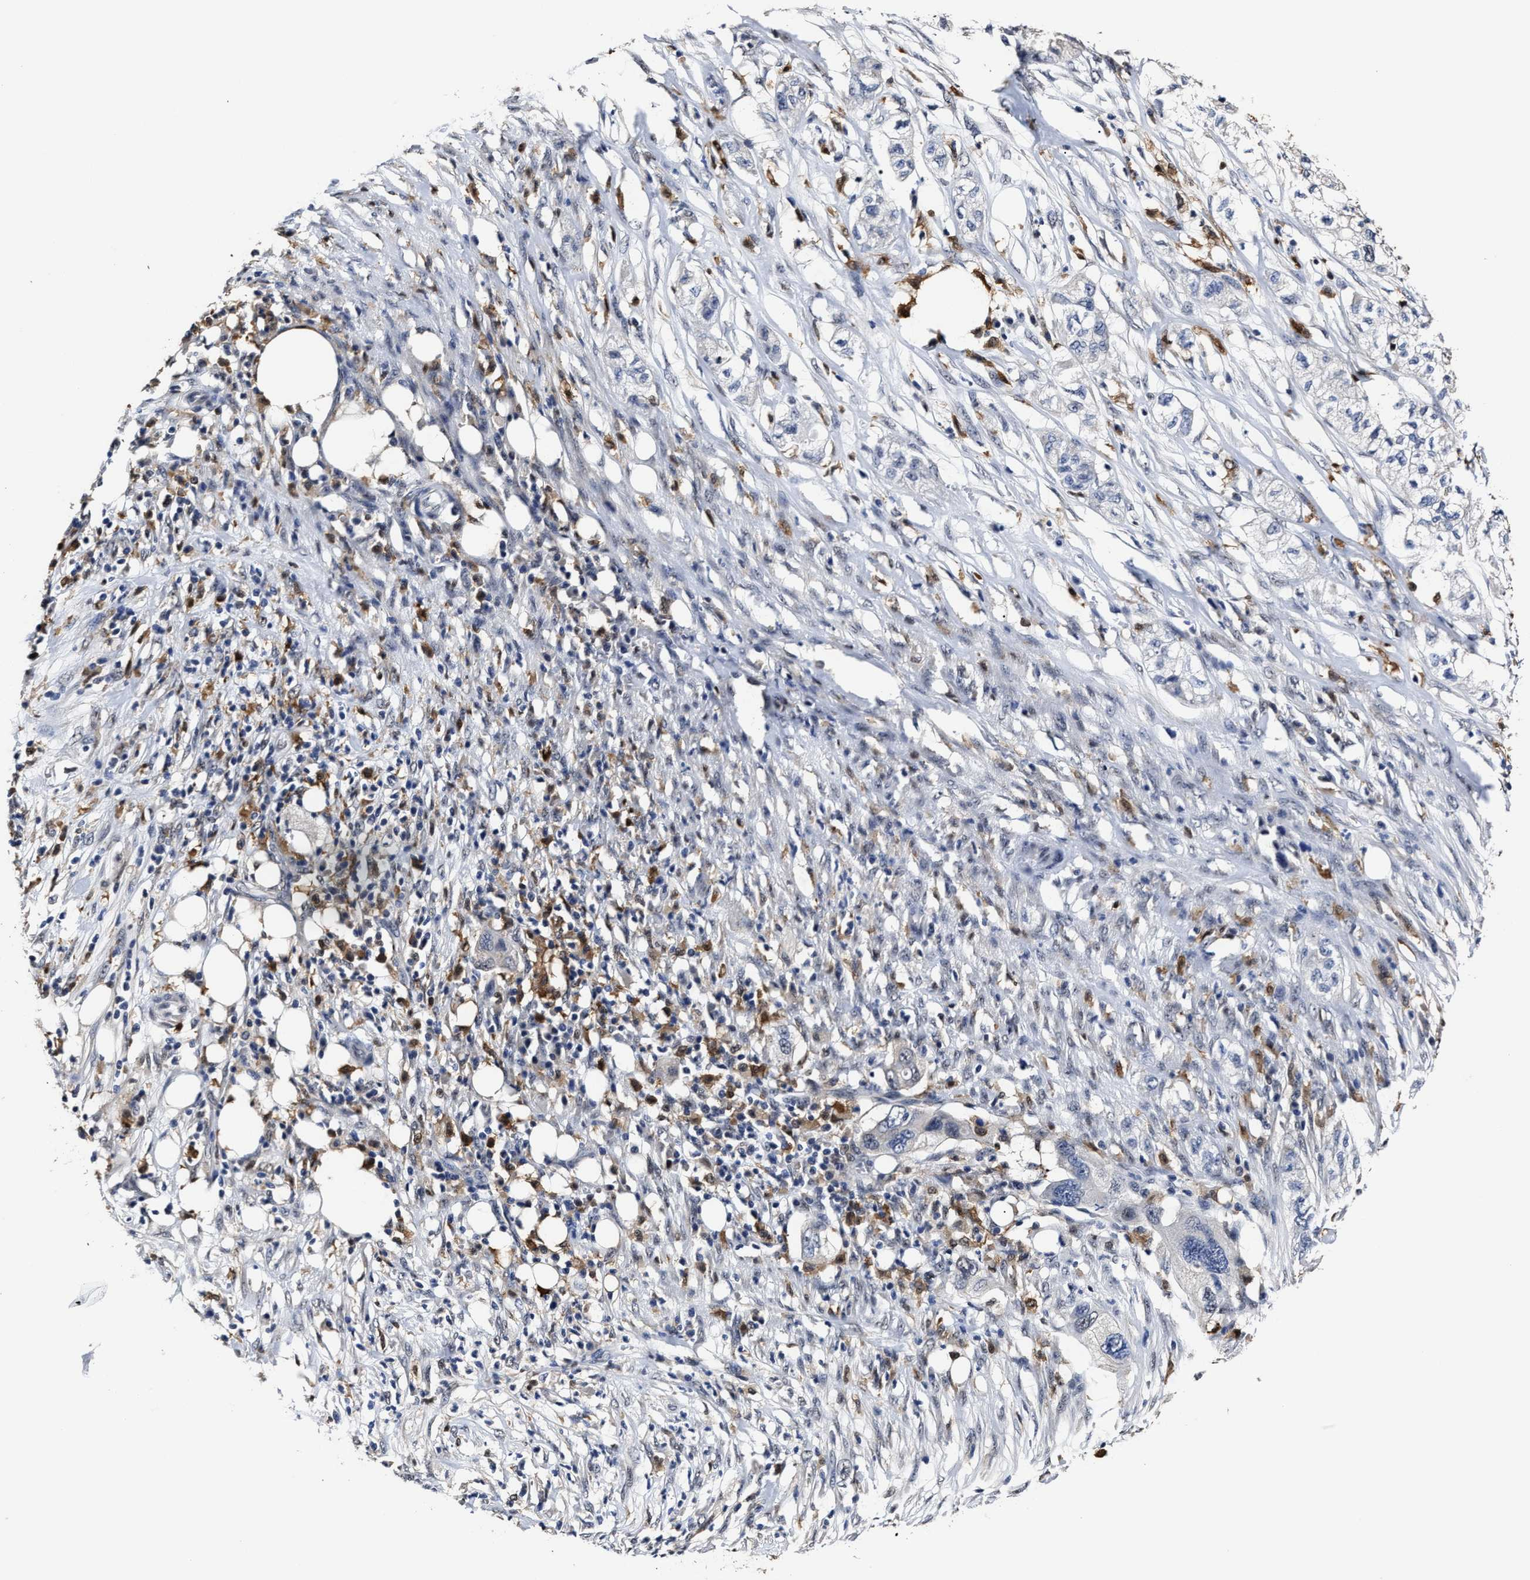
{"staining": {"intensity": "negative", "quantity": "none", "location": "none"}, "tissue": "pancreatic cancer", "cell_type": "Tumor cells", "image_type": "cancer", "snomed": [{"axis": "morphology", "description": "Adenocarcinoma, NOS"}, {"axis": "topography", "description": "Pancreas"}], "caption": "Adenocarcinoma (pancreatic) was stained to show a protein in brown. There is no significant positivity in tumor cells.", "gene": "PRPF4B", "patient": {"sex": "female", "age": 78}}